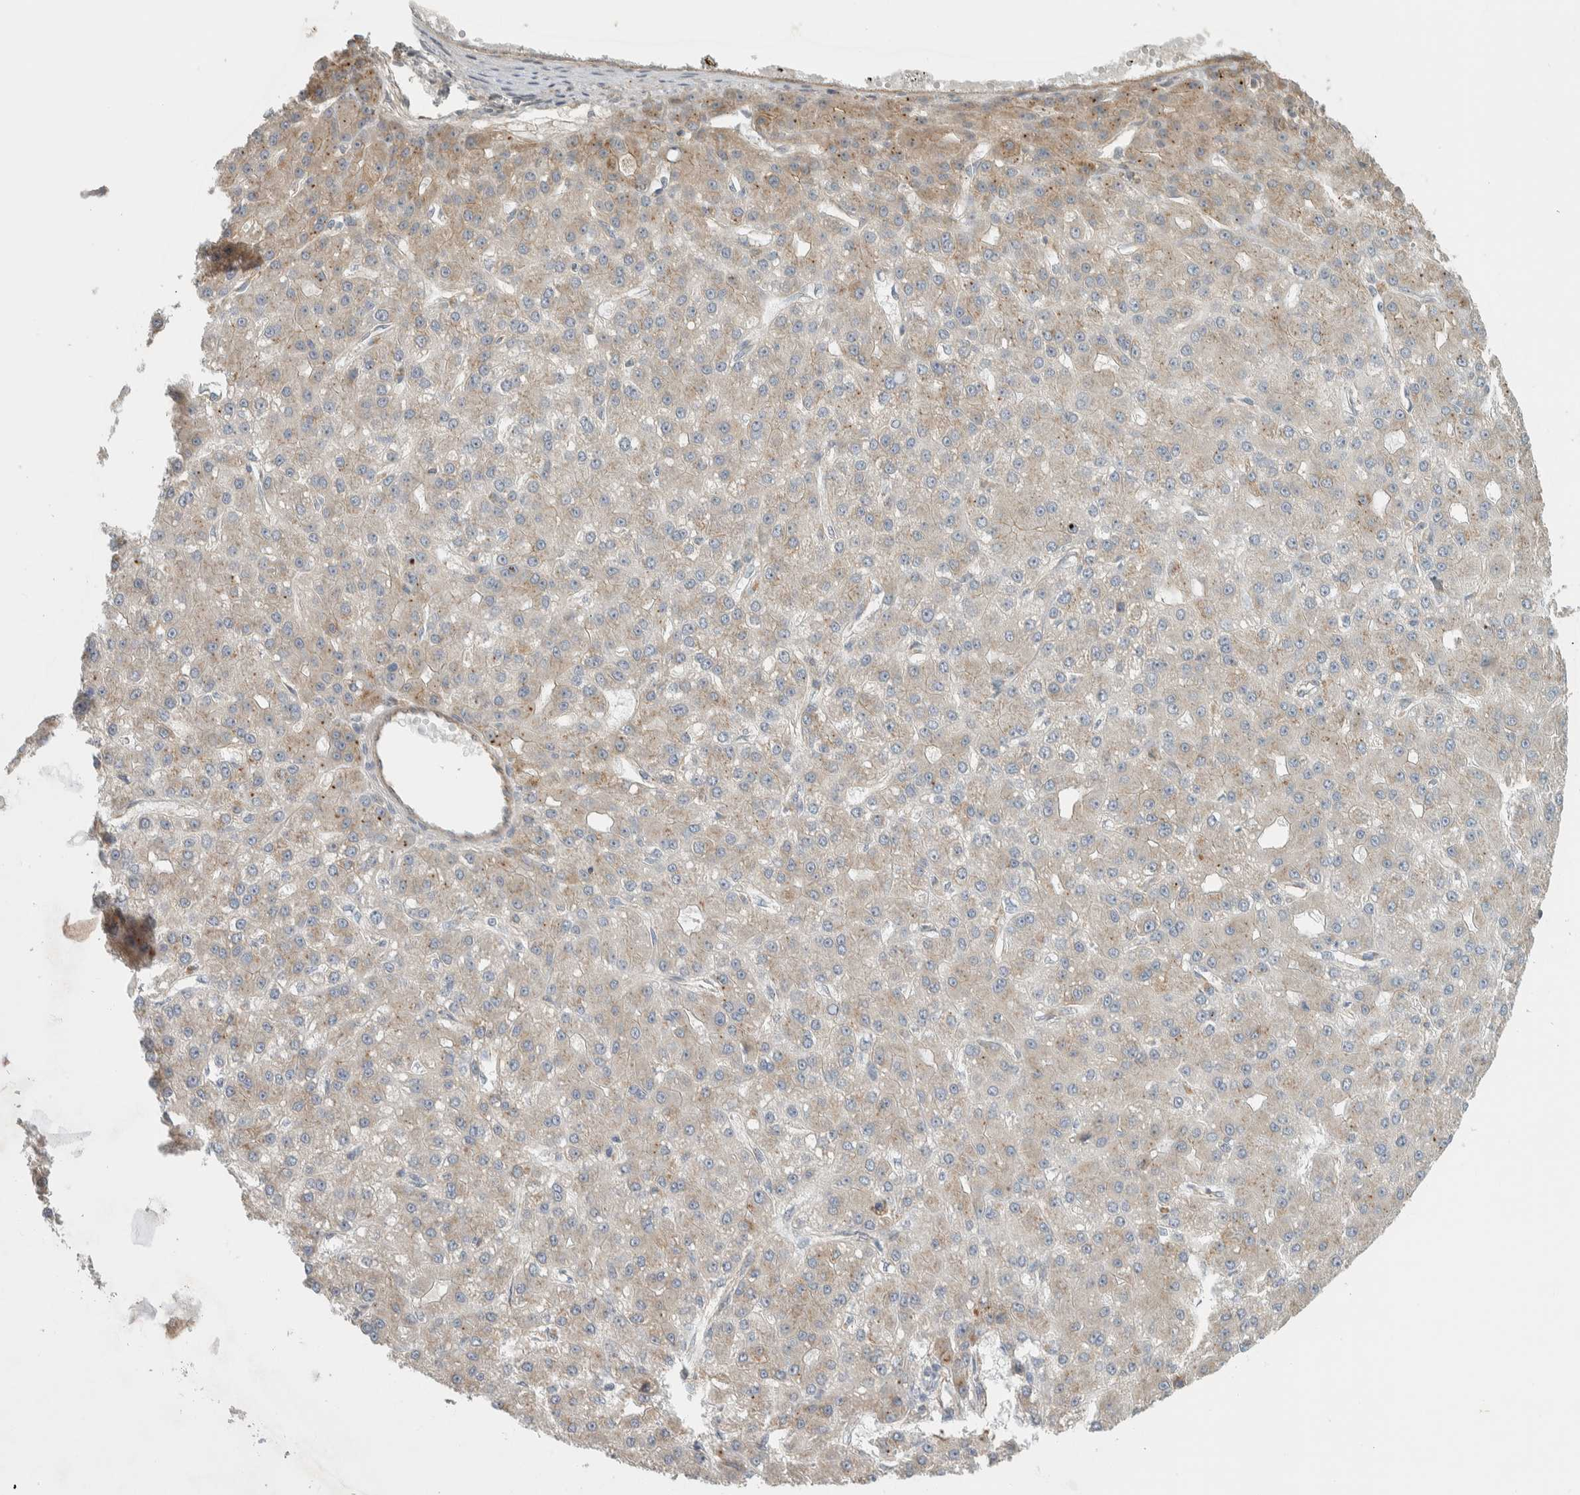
{"staining": {"intensity": "weak", "quantity": "<25%", "location": "cytoplasmic/membranous"}, "tissue": "liver cancer", "cell_type": "Tumor cells", "image_type": "cancer", "snomed": [{"axis": "morphology", "description": "Carcinoma, Hepatocellular, NOS"}, {"axis": "topography", "description": "Liver"}], "caption": "Immunohistochemistry micrograph of human liver hepatocellular carcinoma stained for a protein (brown), which displays no expression in tumor cells. (DAB (3,3'-diaminobenzidine) IHC with hematoxylin counter stain).", "gene": "DEPTOR", "patient": {"sex": "male", "age": 67}}